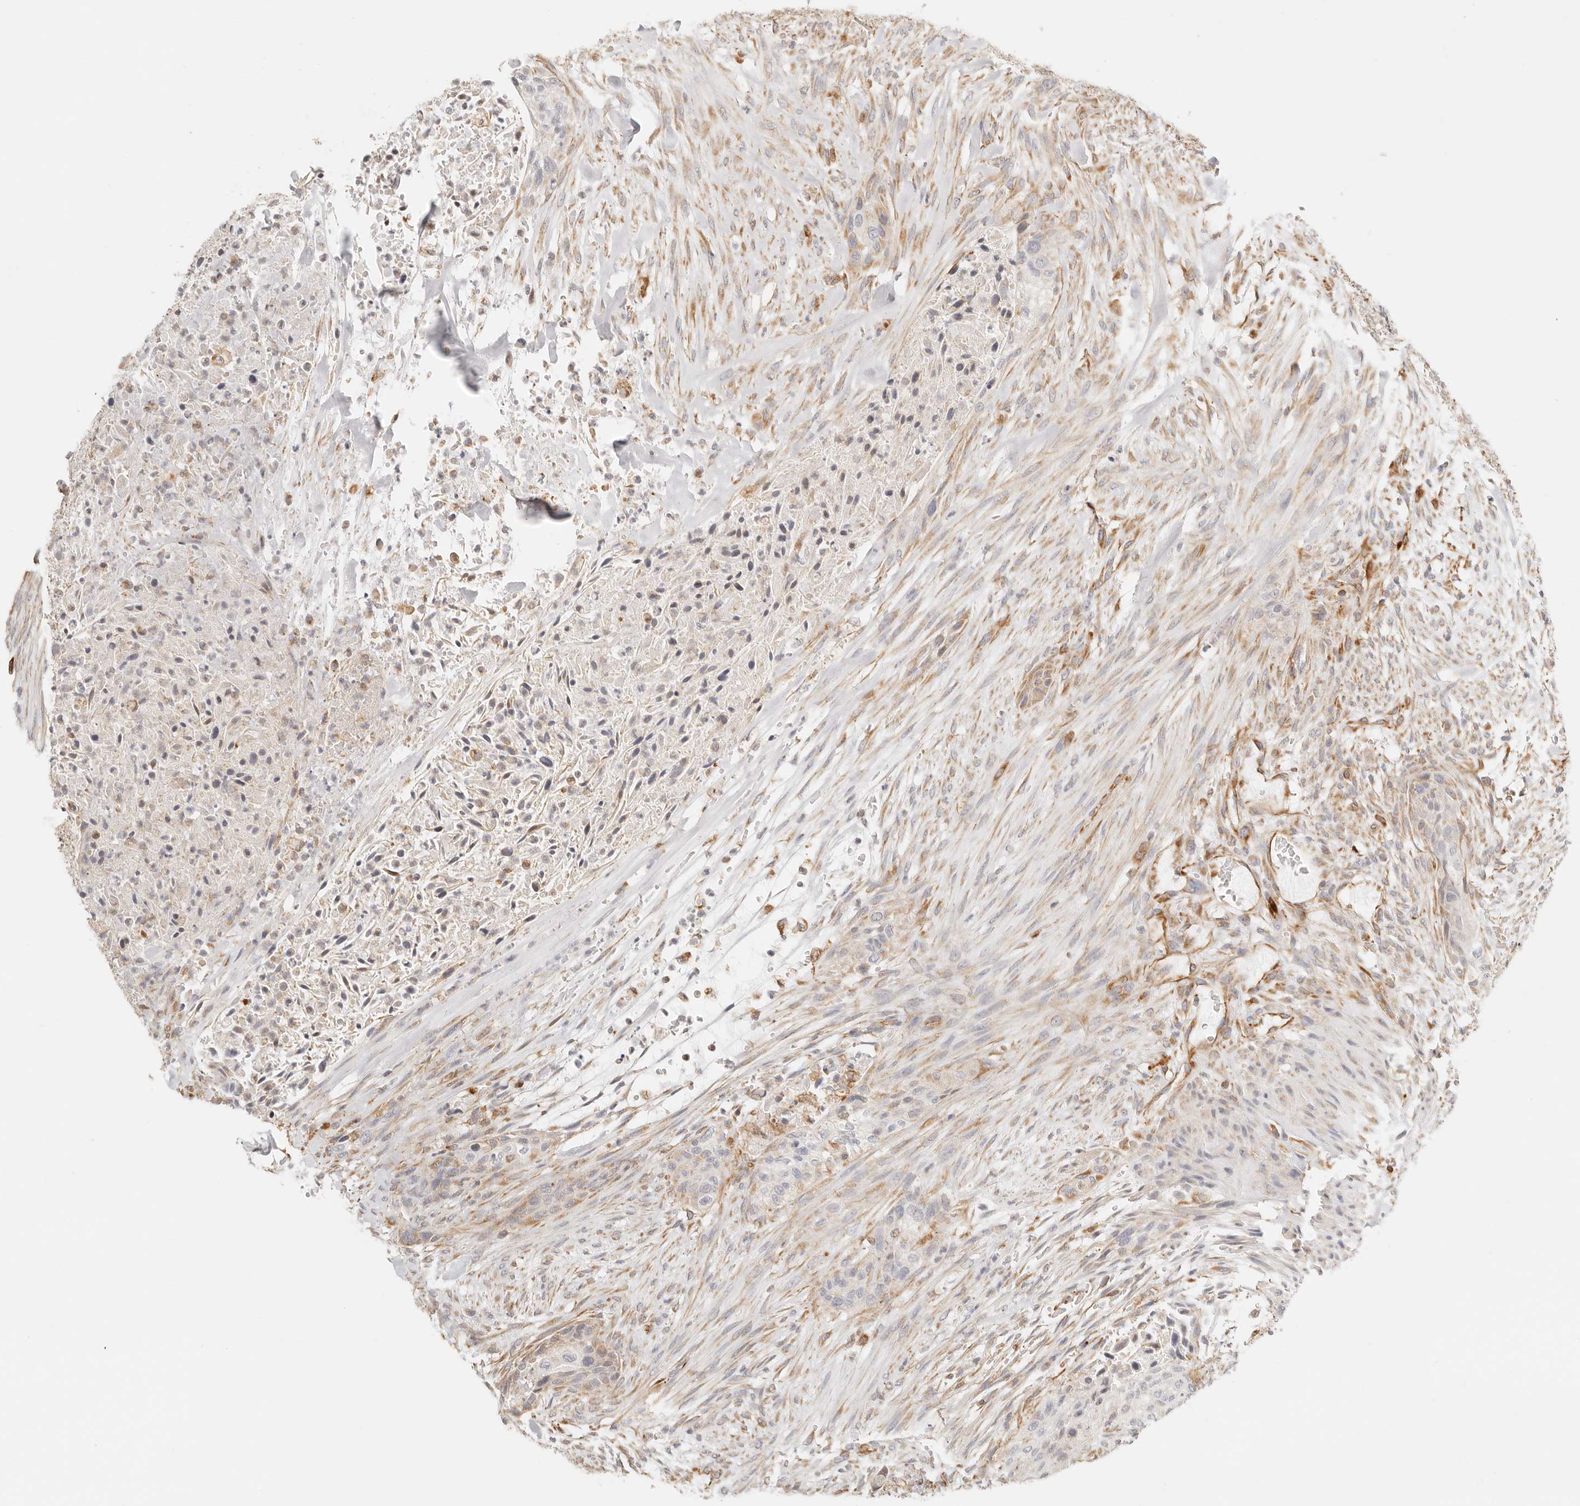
{"staining": {"intensity": "weak", "quantity": "<25%", "location": "cytoplasmic/membranous"}, "tissue": "urothelial cancer", "cell_type": "Tumor cells", "image_type": "cancer", "snomed": [{"axis": "morphology", "description": "Urothelial carcinoma, High grade"}, {"axis": "topography", "description": "Urinary bladder"}], "caption": "Immunohistochemistry of urothelial cancer demonstrates no expression in tumor cells.", "gene": "ZC3H11A", "patient": {"sex": "male", "age": 35}}